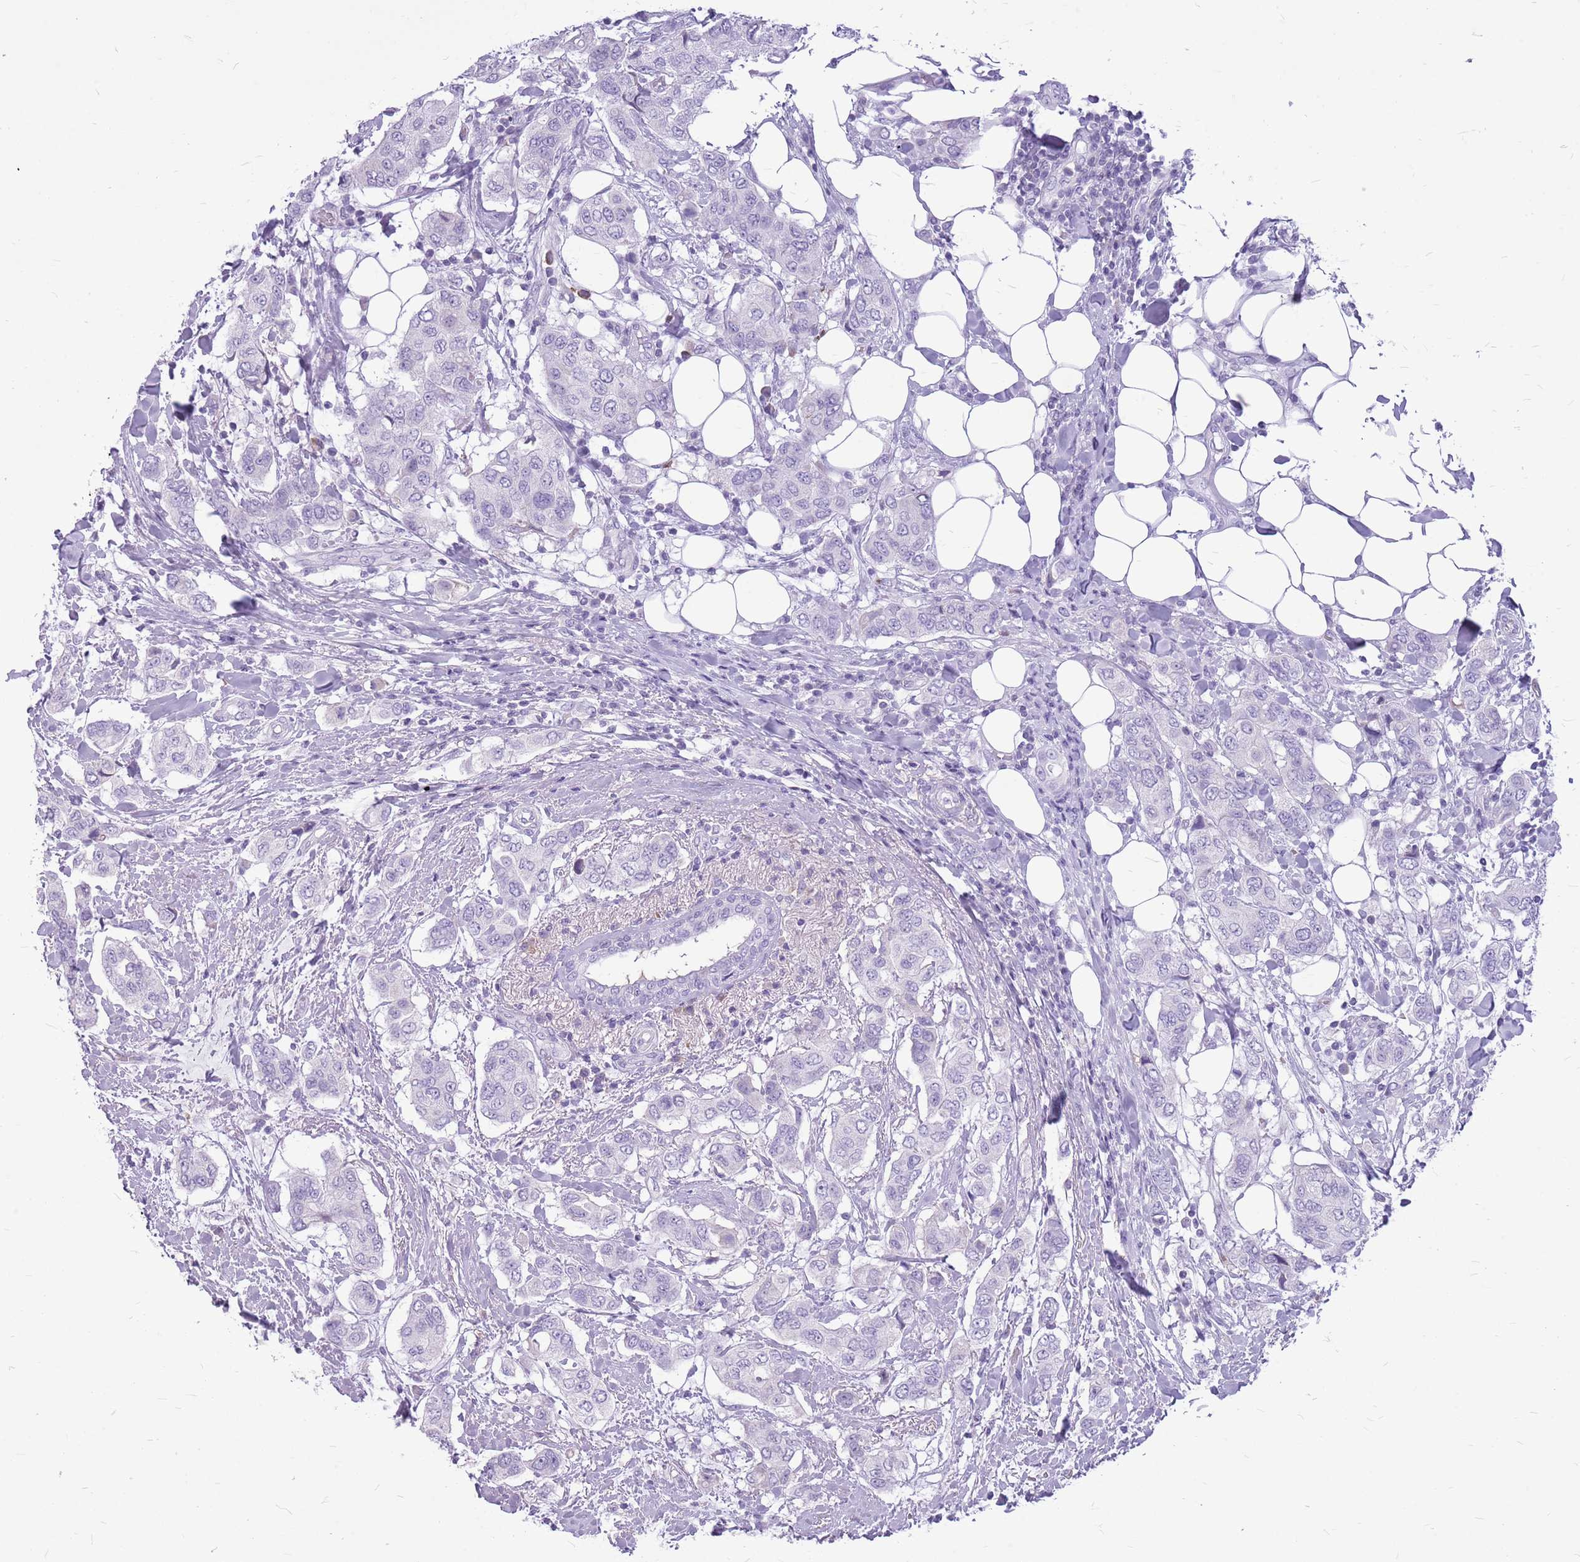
{"staining": {"intensity": "negative", "quantity": "none", "location": "none"}, "tissue": "breast cancer", "cell_type": "Tumor cells", "image_type": "cancer", "snomed": [{"axis": "morphology", "description": "Lobular carcinoma"}, {"axis": "topography", "description": "Breast"}], "caption": "This is an IHC histopathology image of breast cancer (lobular carcinoma). There is no staining in tumor cells.", "gene": "ZNF425", "patient": {"sex": "female", "age": 51}}